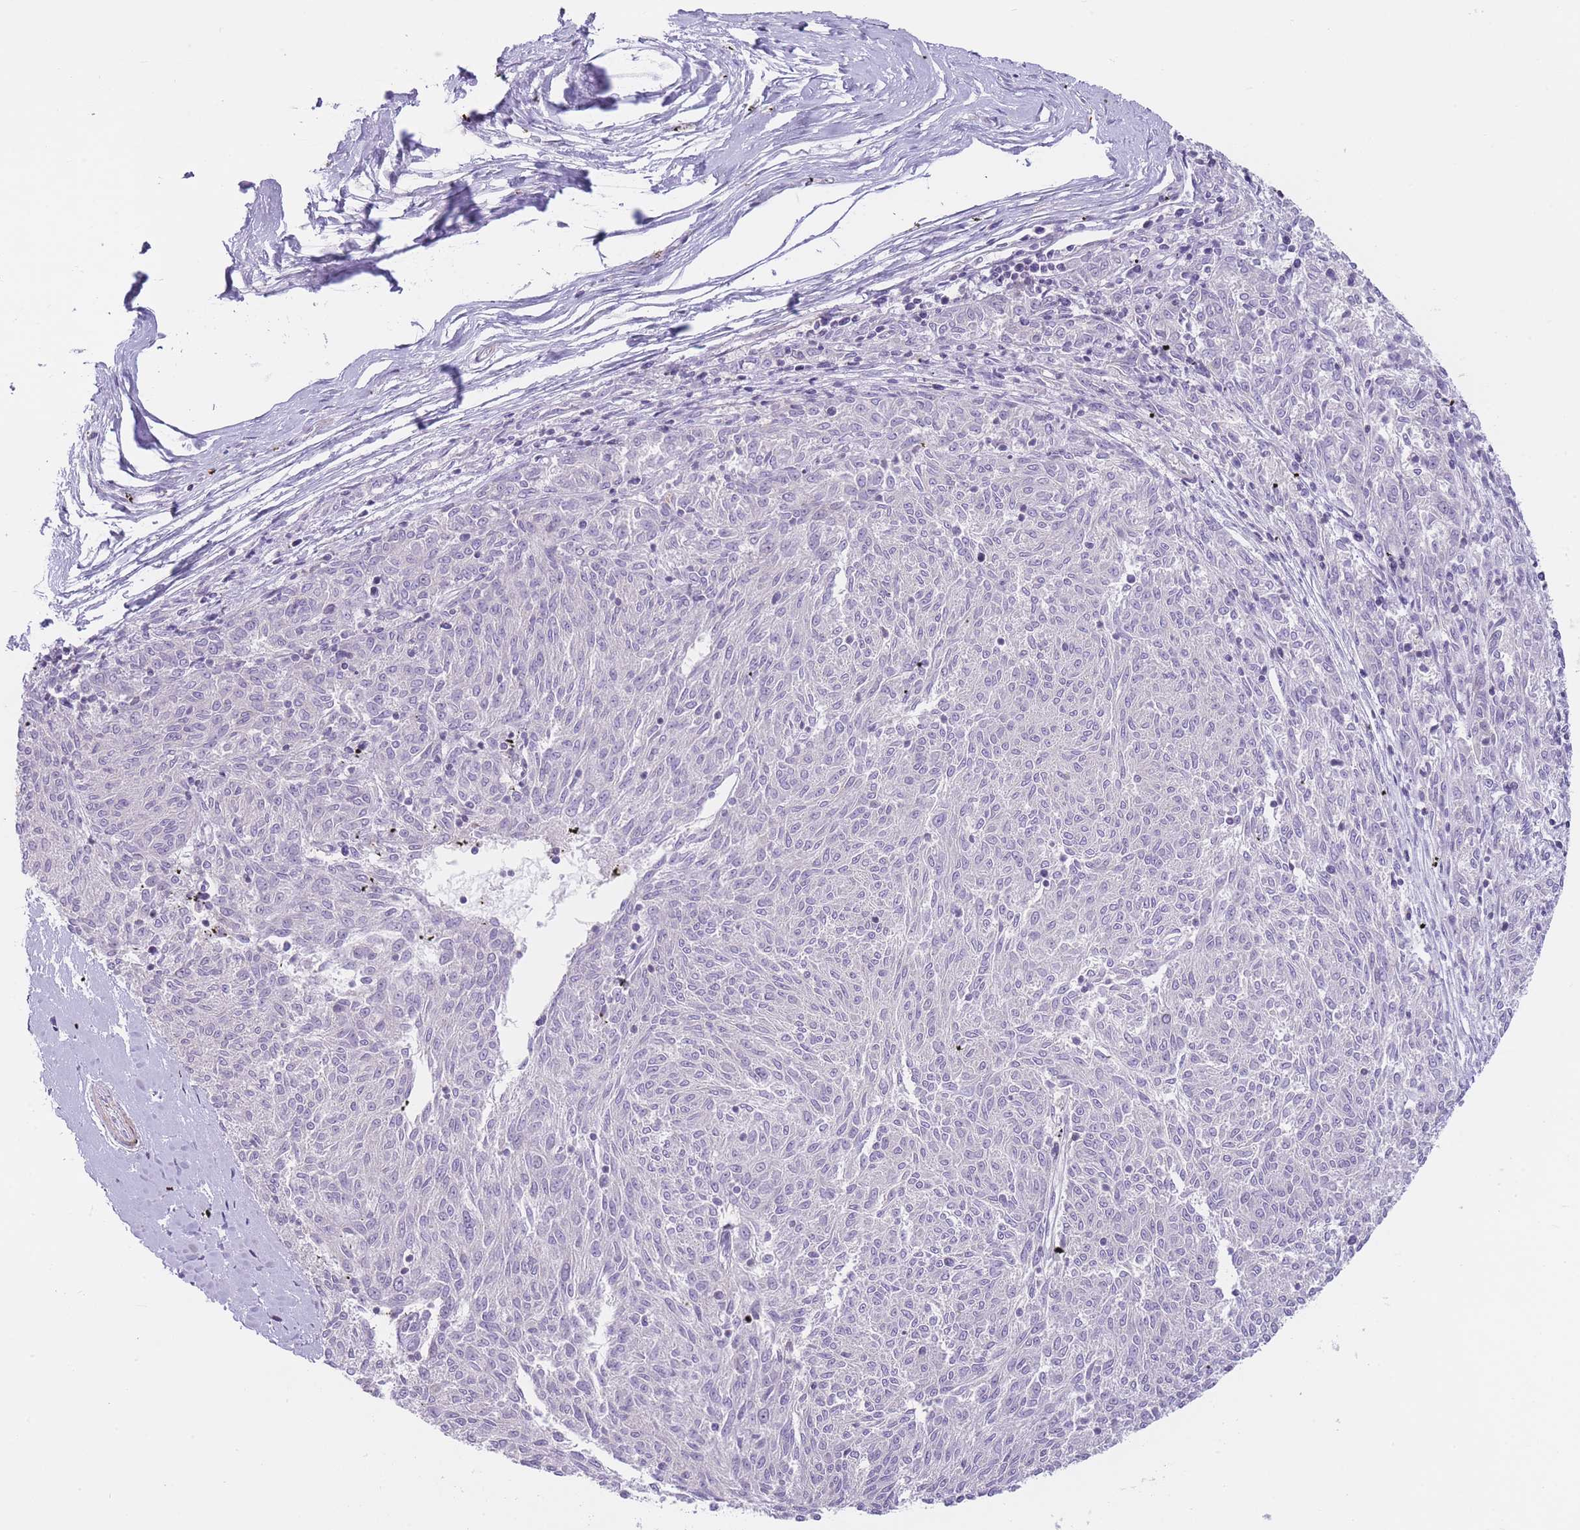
{"staining": {"intensity": "negative", "quantity": "none", "location": "none"}, "tissue": "melanoma", "cell_type": "Tumor cells", "image_type": "cancer", "snomed": [{"axis": "morphology", "description": "Malignant melanoma, NOS"}, {"axis": "topography", "description": "Skin"}], "caption": "An immunohistochemistry histopathology image of malignant melanoma is shown. There is no staining in tumor cells of malignant melanoma.", "gene": "OR11H12", "patient": {"sex": "female", "age": 72}}